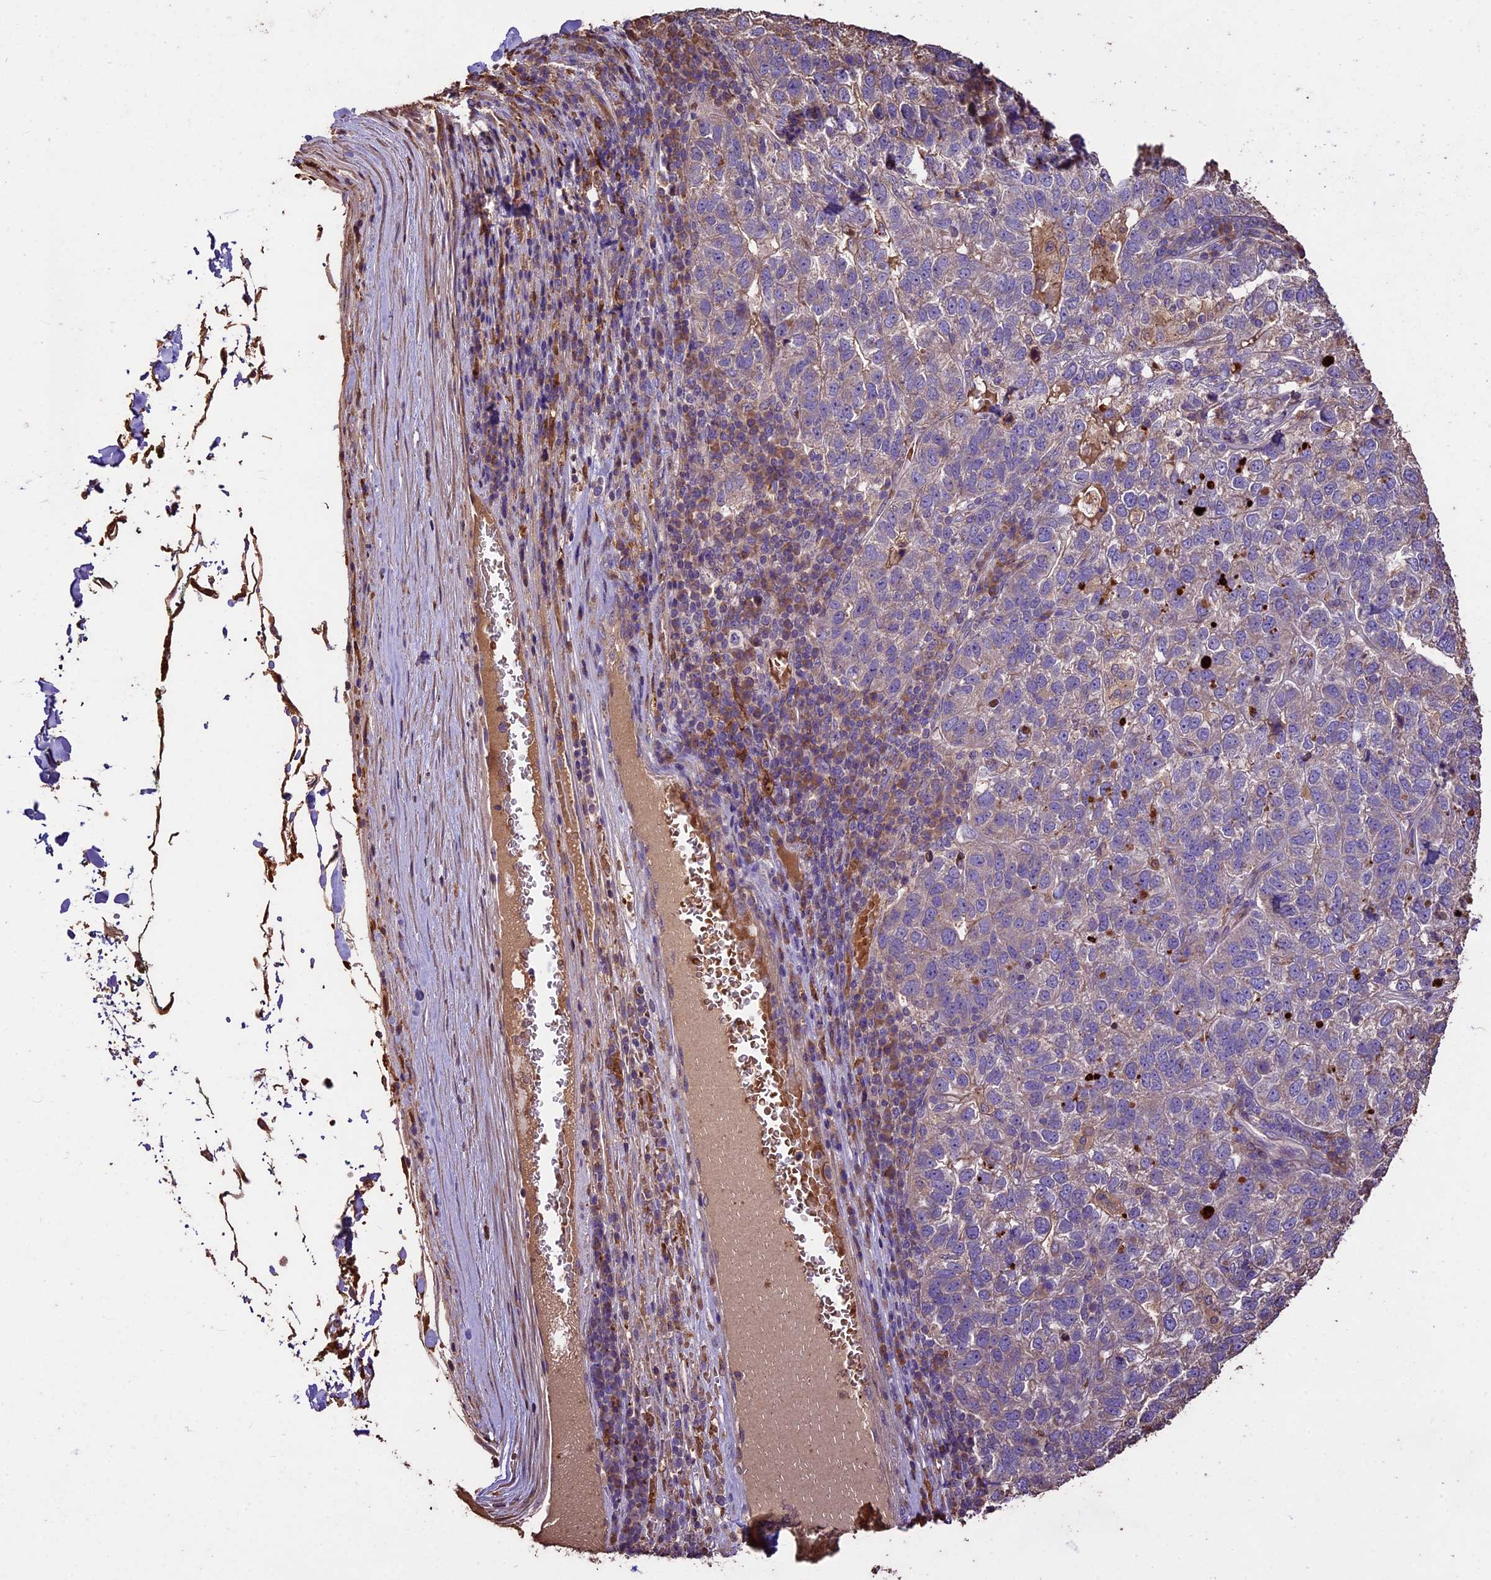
{"staining": {"intensity": "weak", "quantity": "<25%", "location": "cytoplasmic/membranous"}, "tissue": "pancreatic cancer", "cell_type": "Tumor cells", "image_type": "cancer", "snomed": [{"axis": "morphology", "description": "Adenocarcinoma, NOS"}, {"axis": "topography", "description": "Pancreas"}], "caption": "Photomicrograph shows no protein positivity in tumor cells of pancreatic adenocarcinoma tissue.", "gene": "CRLF1", "patient": {"sex": "female", "age": 61}}